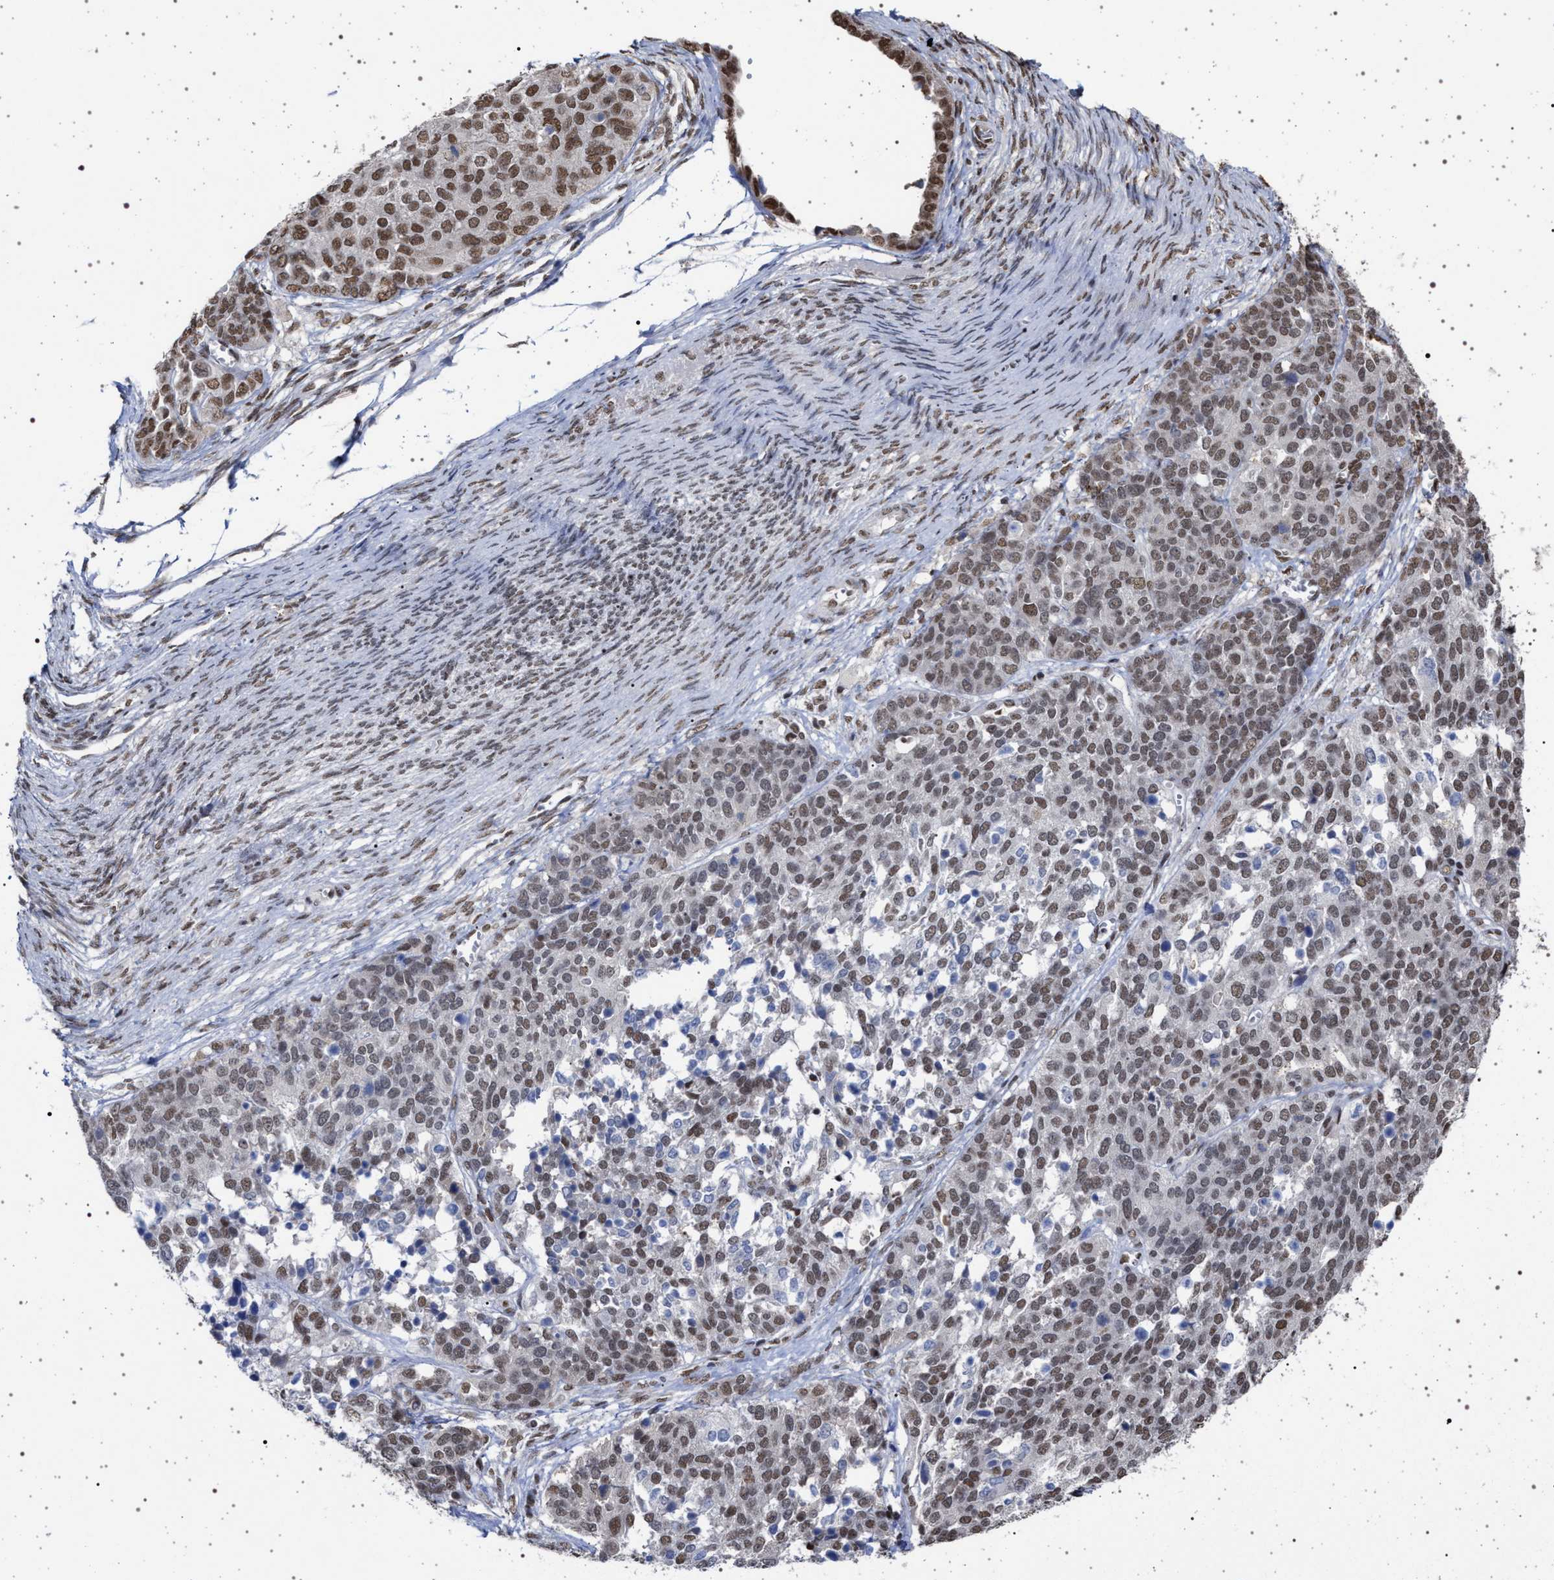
{"staining": {"intensity": "moderate", "quantity": ">75%", "location": "nuclear"}, "tissue": "ovarian cancer", "cell_type": "Tumor cells", "image_type": "cancer", "snomed": [{"axis": "morphology", "description": "Cystadenocarcinoma, serous, NOS"}, {"axis": "topography", "description": "Ovary"}], "caption": "Human ovarian cancer stained for a protein (brown) reveals moderate nuclear positive positivity in approximately >75% of tumor cells.", "gene": "PHF12", "patient": {"sex": "female", "age": 44}}